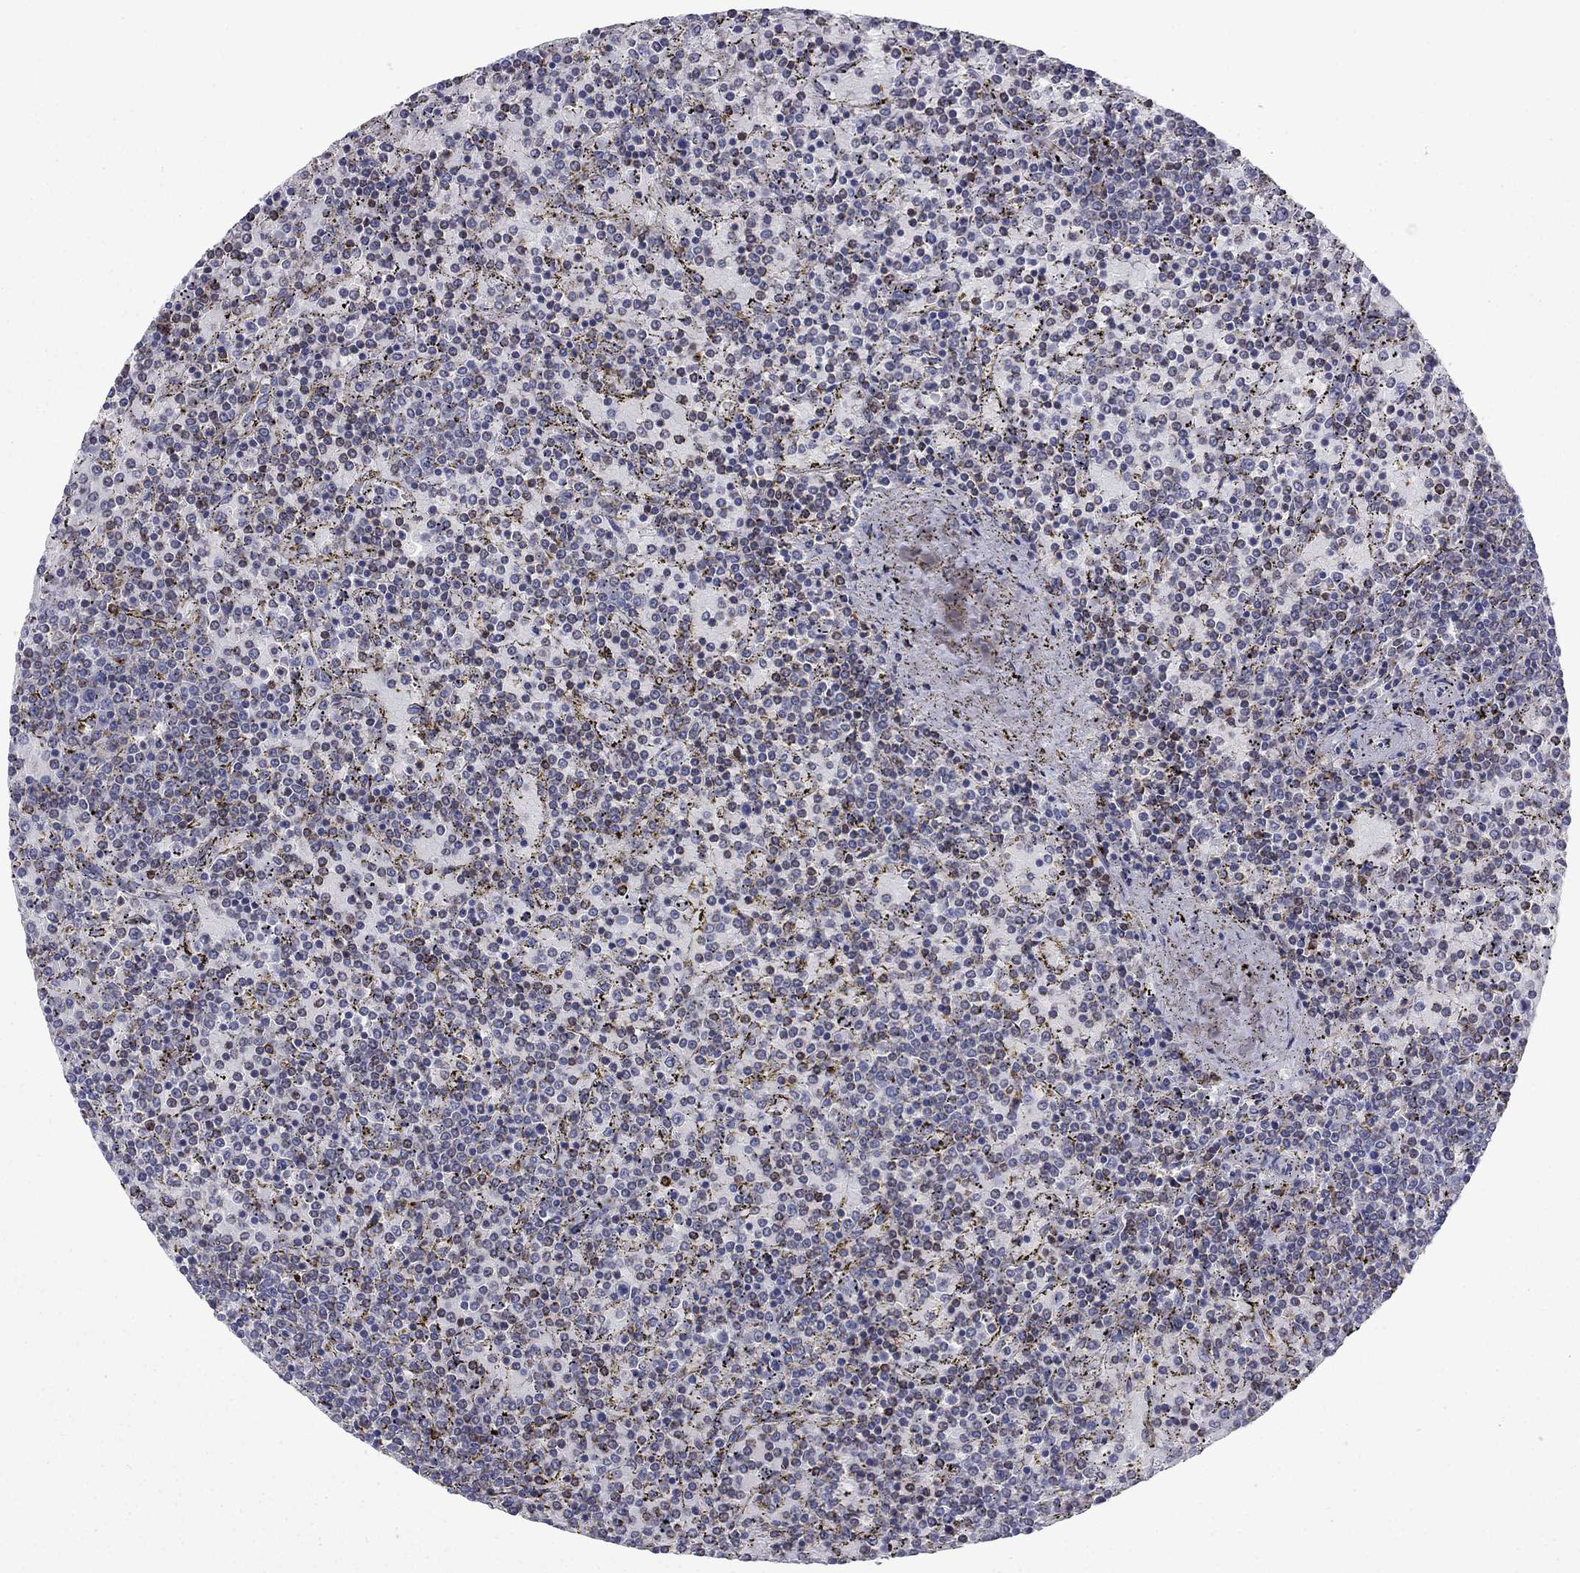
{"staining": {"intensity": "negative", "quantity": "none", "location": "none"}, "tissue": "lymphoma", "cell_type": "Tumor cells", "image_type": "cancer", "snomed": [{"axis": "morphology", "description": "Malignant lymphoma, non-Hodgkin's type, Low grade"}, {"axis": "topography", "description": "Spleen"}], "caption": "This micrograph is of lymphoma stained with immunohistochemistry to label a protein in brown with the nuclei are counter-stained blue. There is no staining in tumor cells. (DAB (3,3'-diaminobenzidine) IHC, high magnification).", "gene": "GRHPR", "patient": {"sex": "female", "age": 77}}